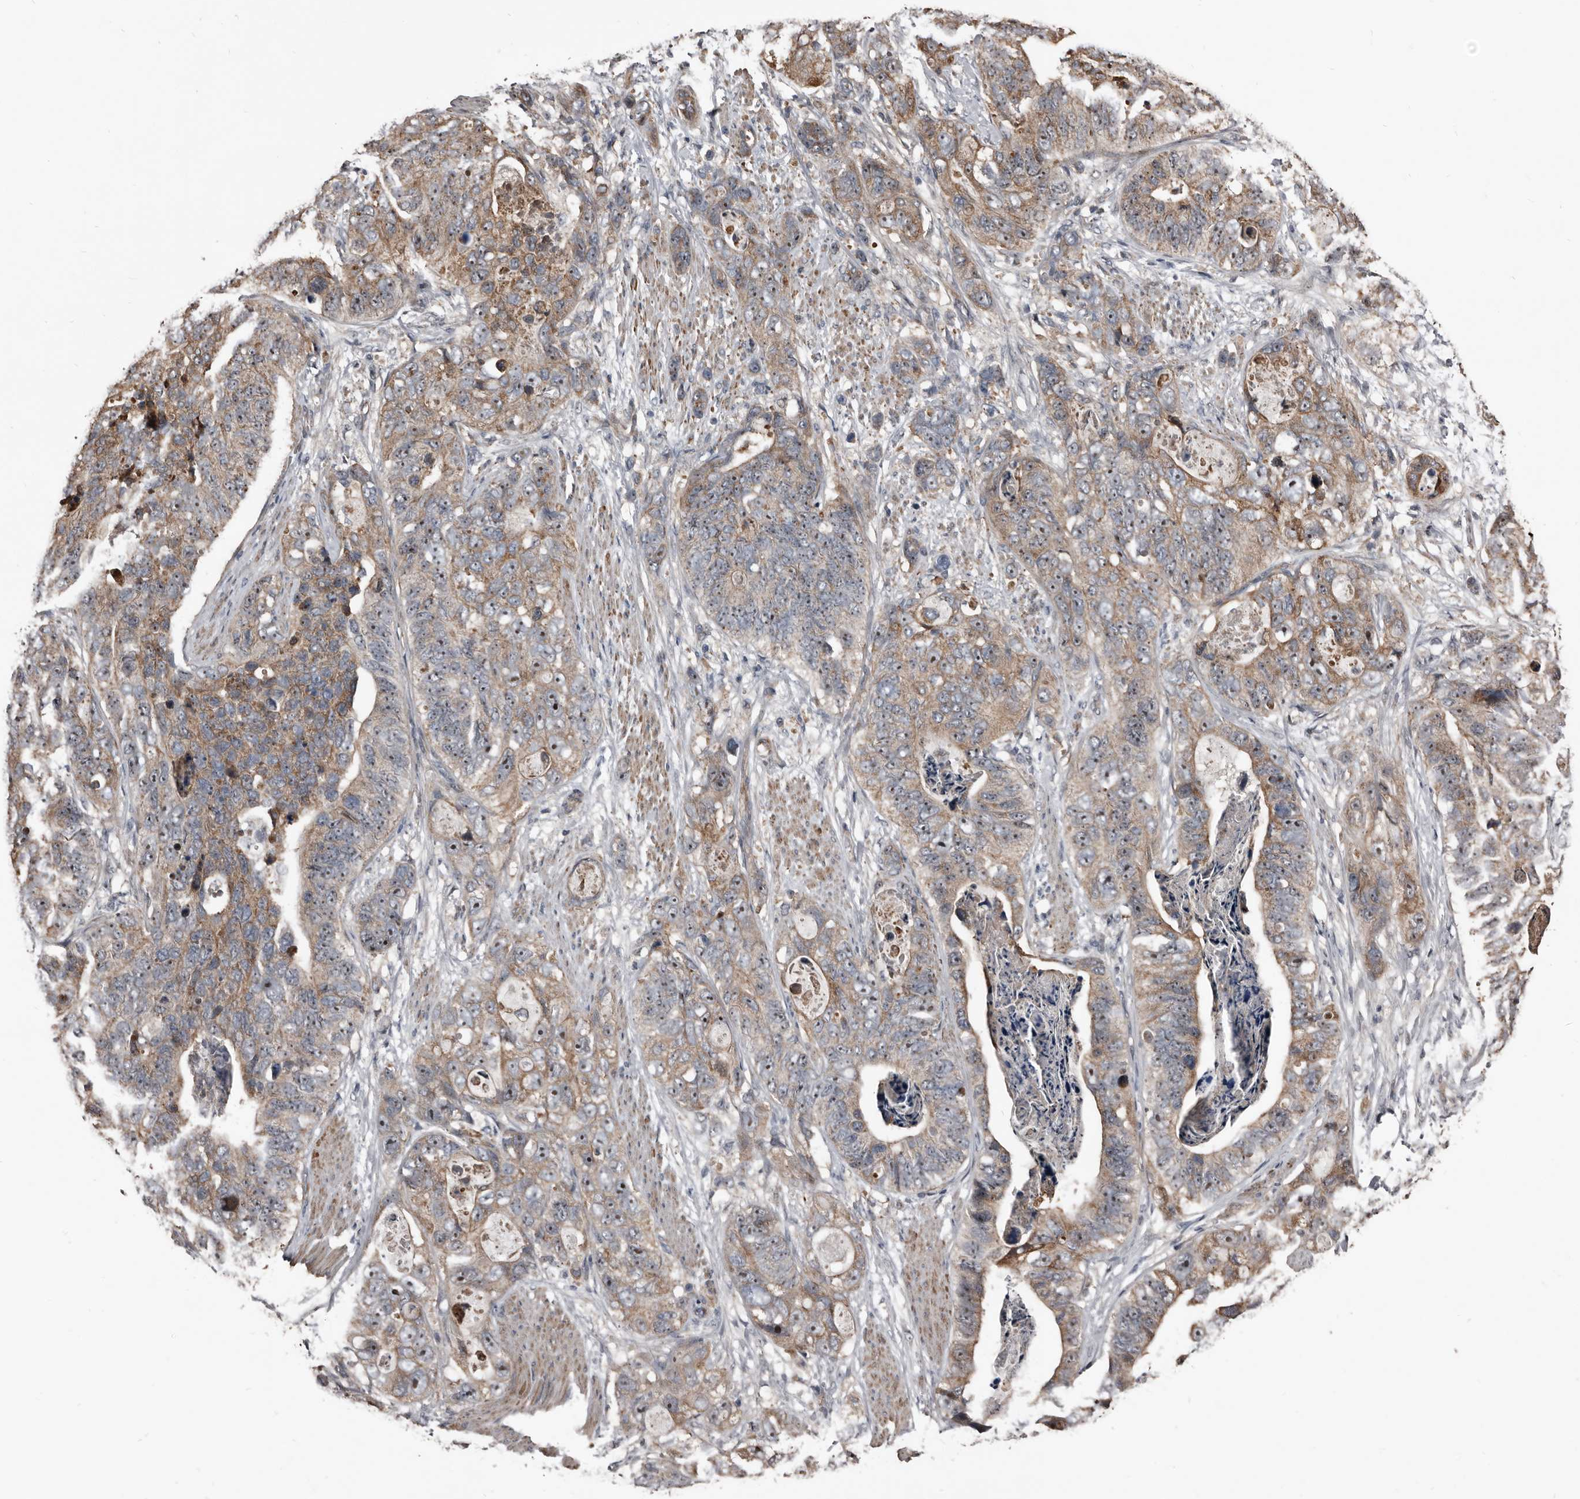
{"staining": {"intensity": "moderate", "quantity": "25%-75%", "location": "cytoplasmic/membranous,nuclear"}, "tissue": "stomach cancer", "cell_type": "Tumor cells", "image_type": "cancer", "snomed": [{"axis": "morphology", "description": "Adenocarcinoma, NOS"}, {"axis": "topography", "description": "Stomach"}], "caption": "The immunohistochemical stain labels moderate cytoplasmic/membranous and nuclear expression in tumor cells of adenocarcinoma (stomach) tissue.", "gene": "DHPS", "patient": {"sex": "female", "age": 89}}